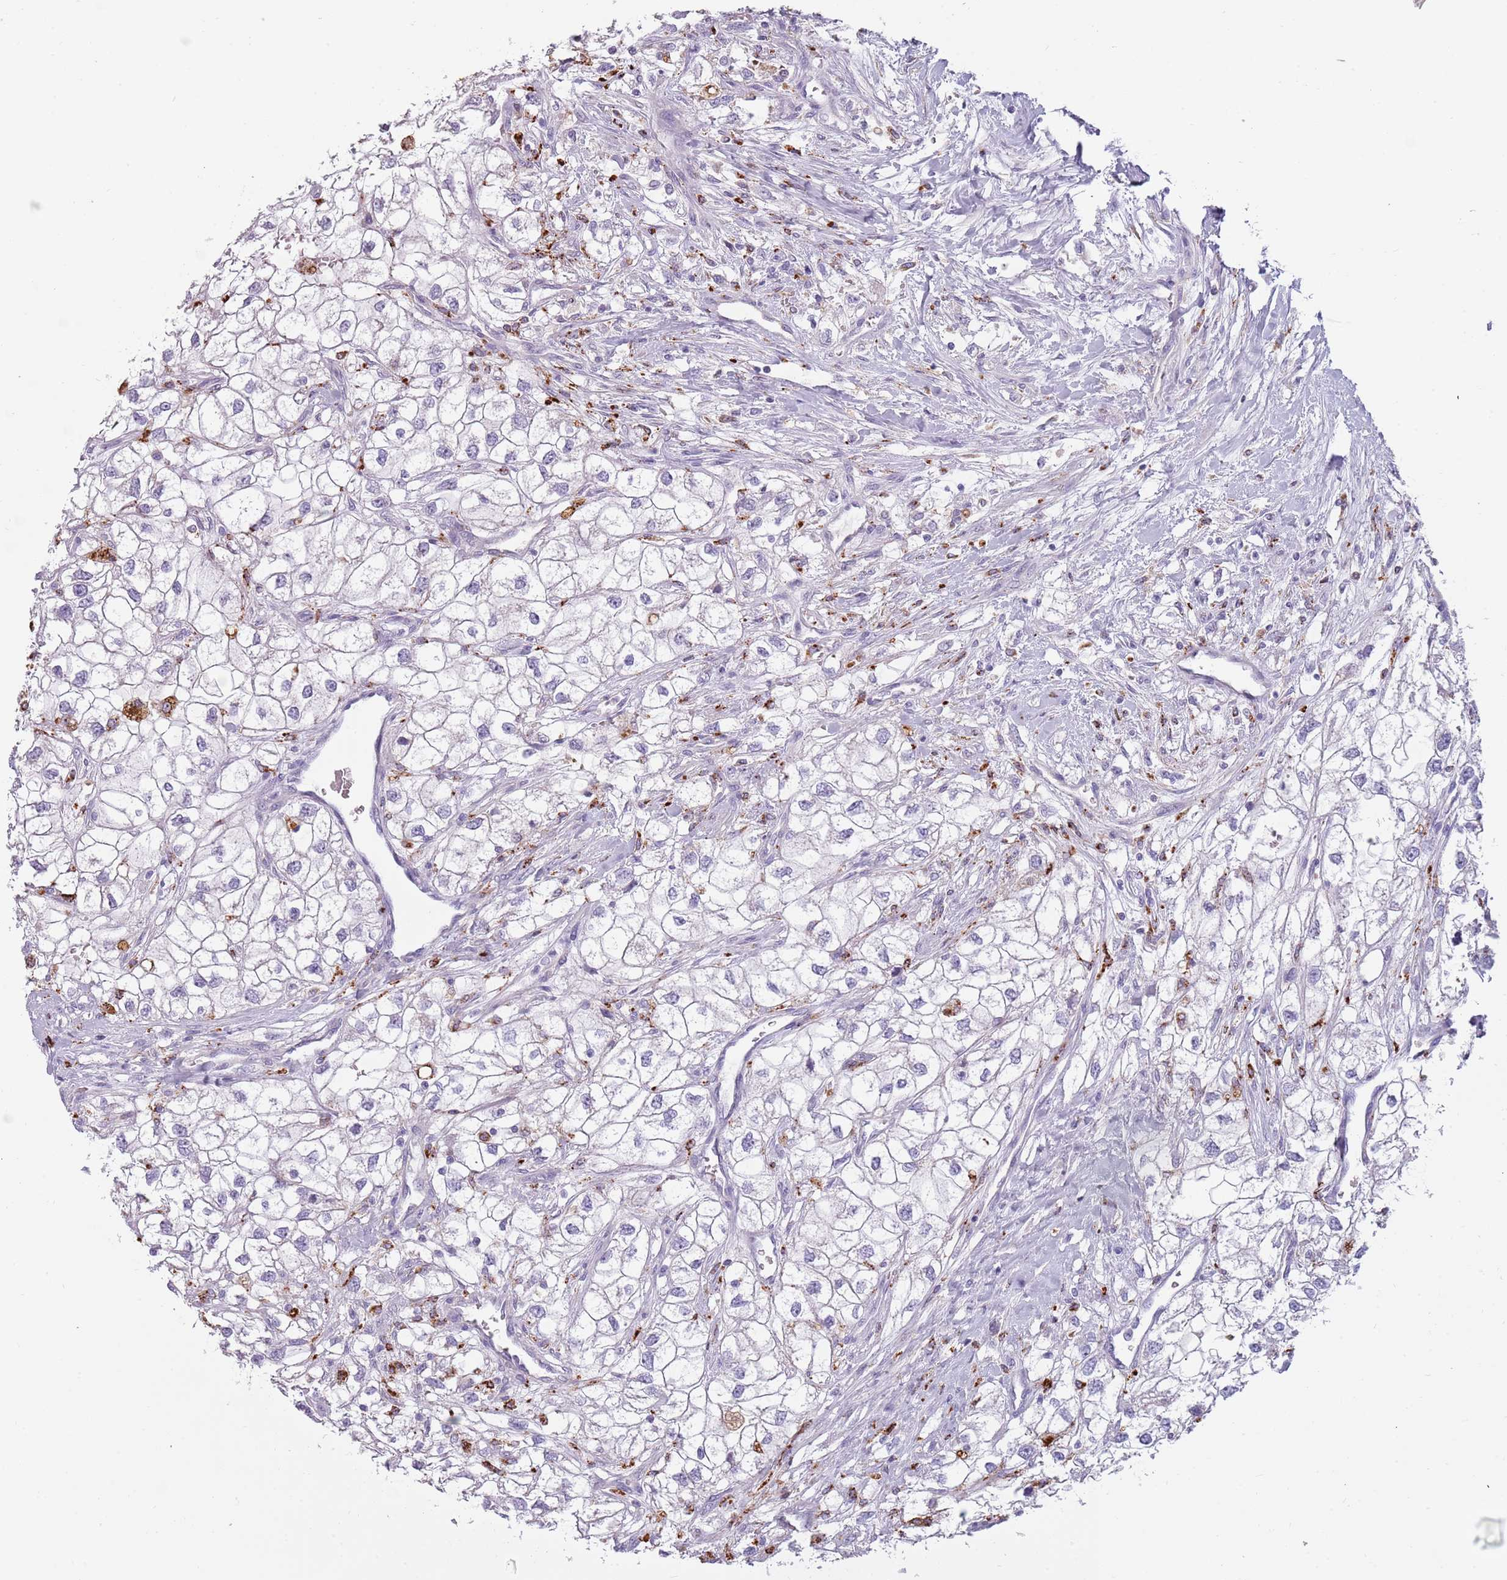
{"staining": {"intensity": "negative", "quantity": "none", "location": "none"}, "tissue": "renal cancer", "cell_type": "Tumor cells", "image_type": "cancer", "snomed": [{"axis": "morphology", "description": "Adenocarcinoma, NOS"}, {"axis": "topography", "description": "Kidney"}], "caption": "IHC of human renal cancer shows no positivity in tumor cells.", "gene": "NWD2", "patient": {"sex": "male", "age": 59}}